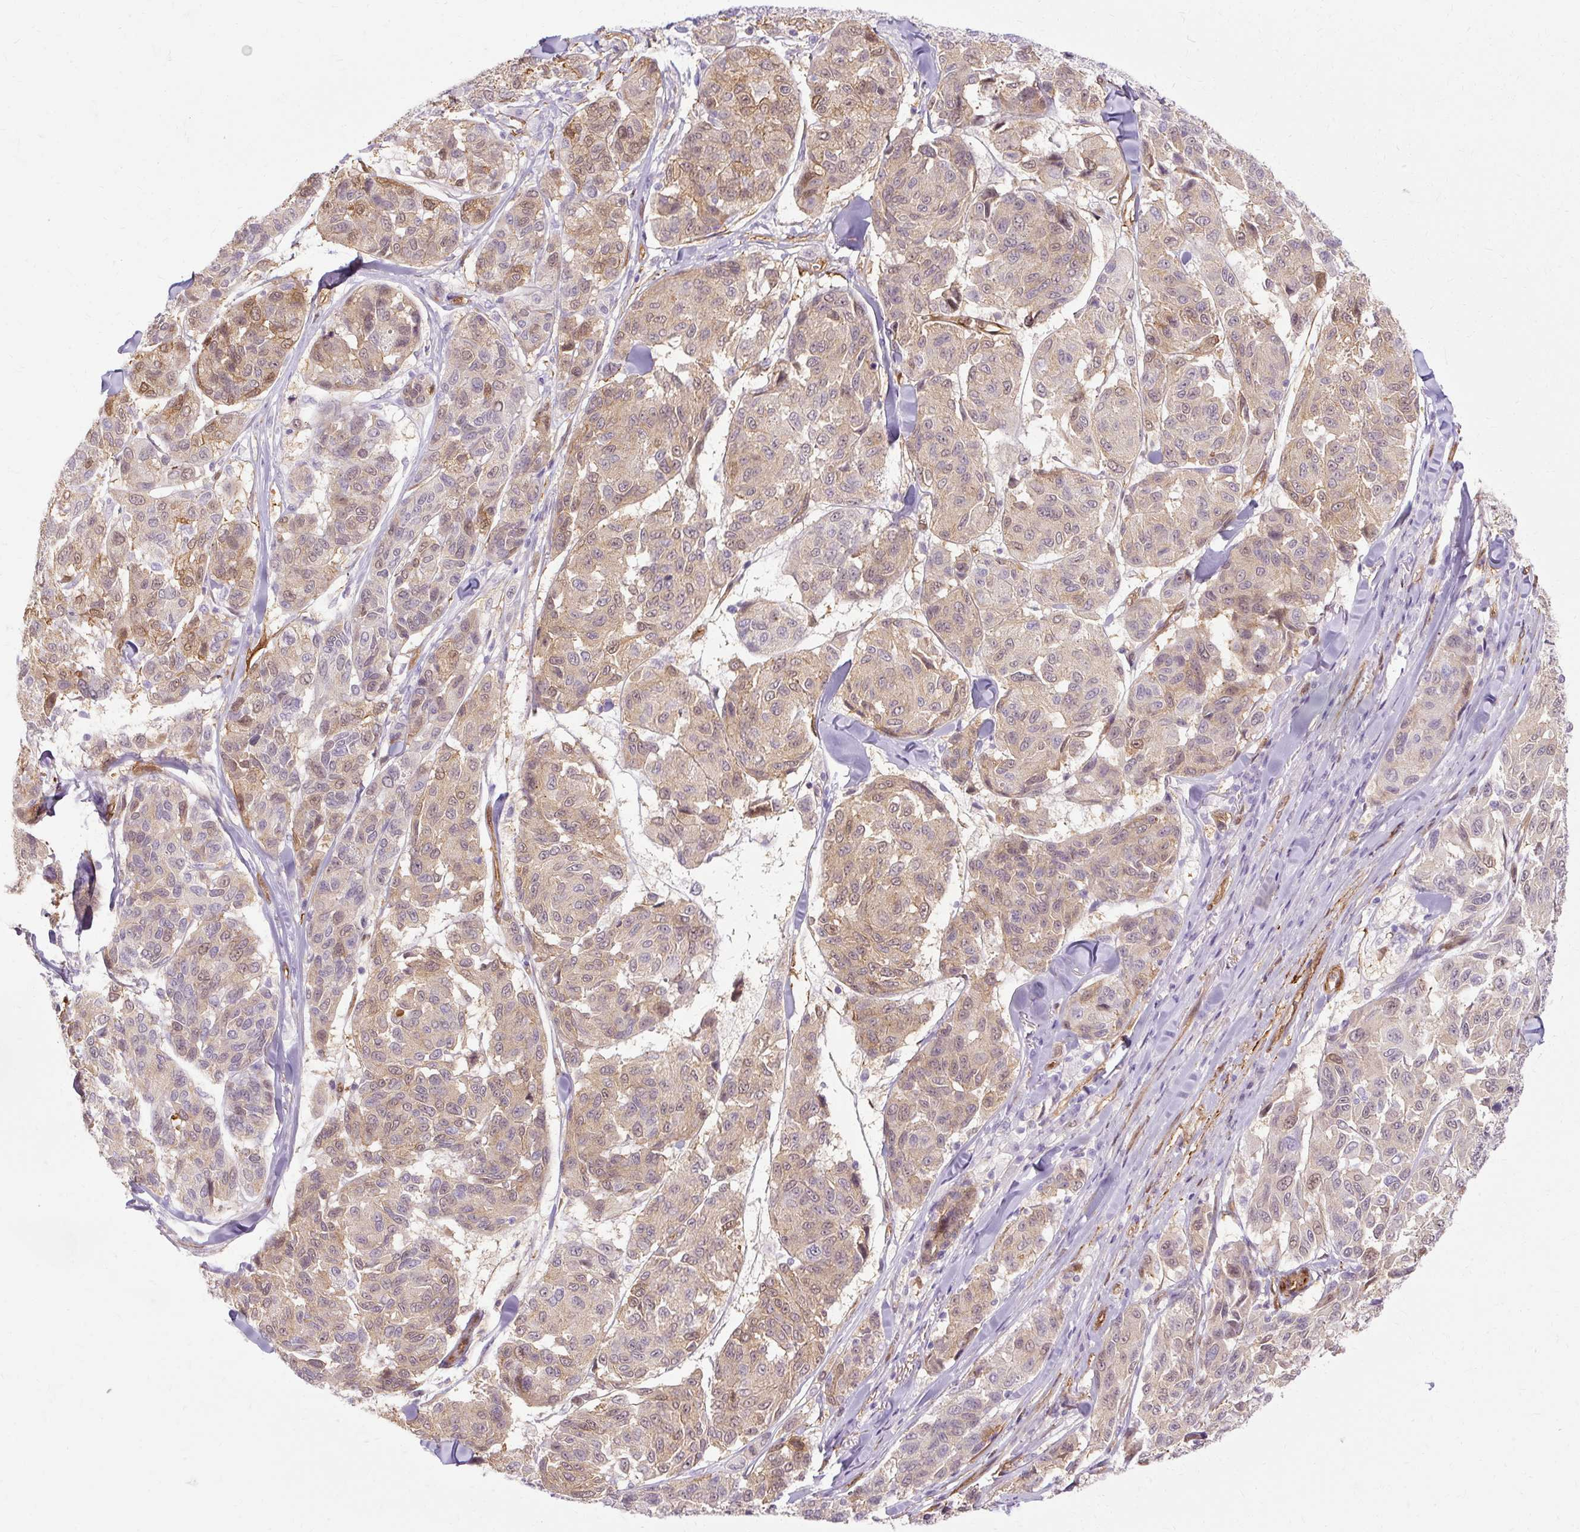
{"staining": {"intensity": "weak", "quantity": "25%-75%", "location": "nuclear"}, "tissue": "melanoma", "cell_type": "Tumor cells", "image_type": "cancer", "snomed": [{"axis": "morphology", "description": "Malignant melanoma, NOS"}, {"axis": "topography", "description": "Skin"}], "caption": "Human melanoma stained with a brown dye shows weak nuclear positive expression in approximately 25%-75% of tumor cells.", "gene": "CNN3", "patient": {"sex": "female", "age": 66}}